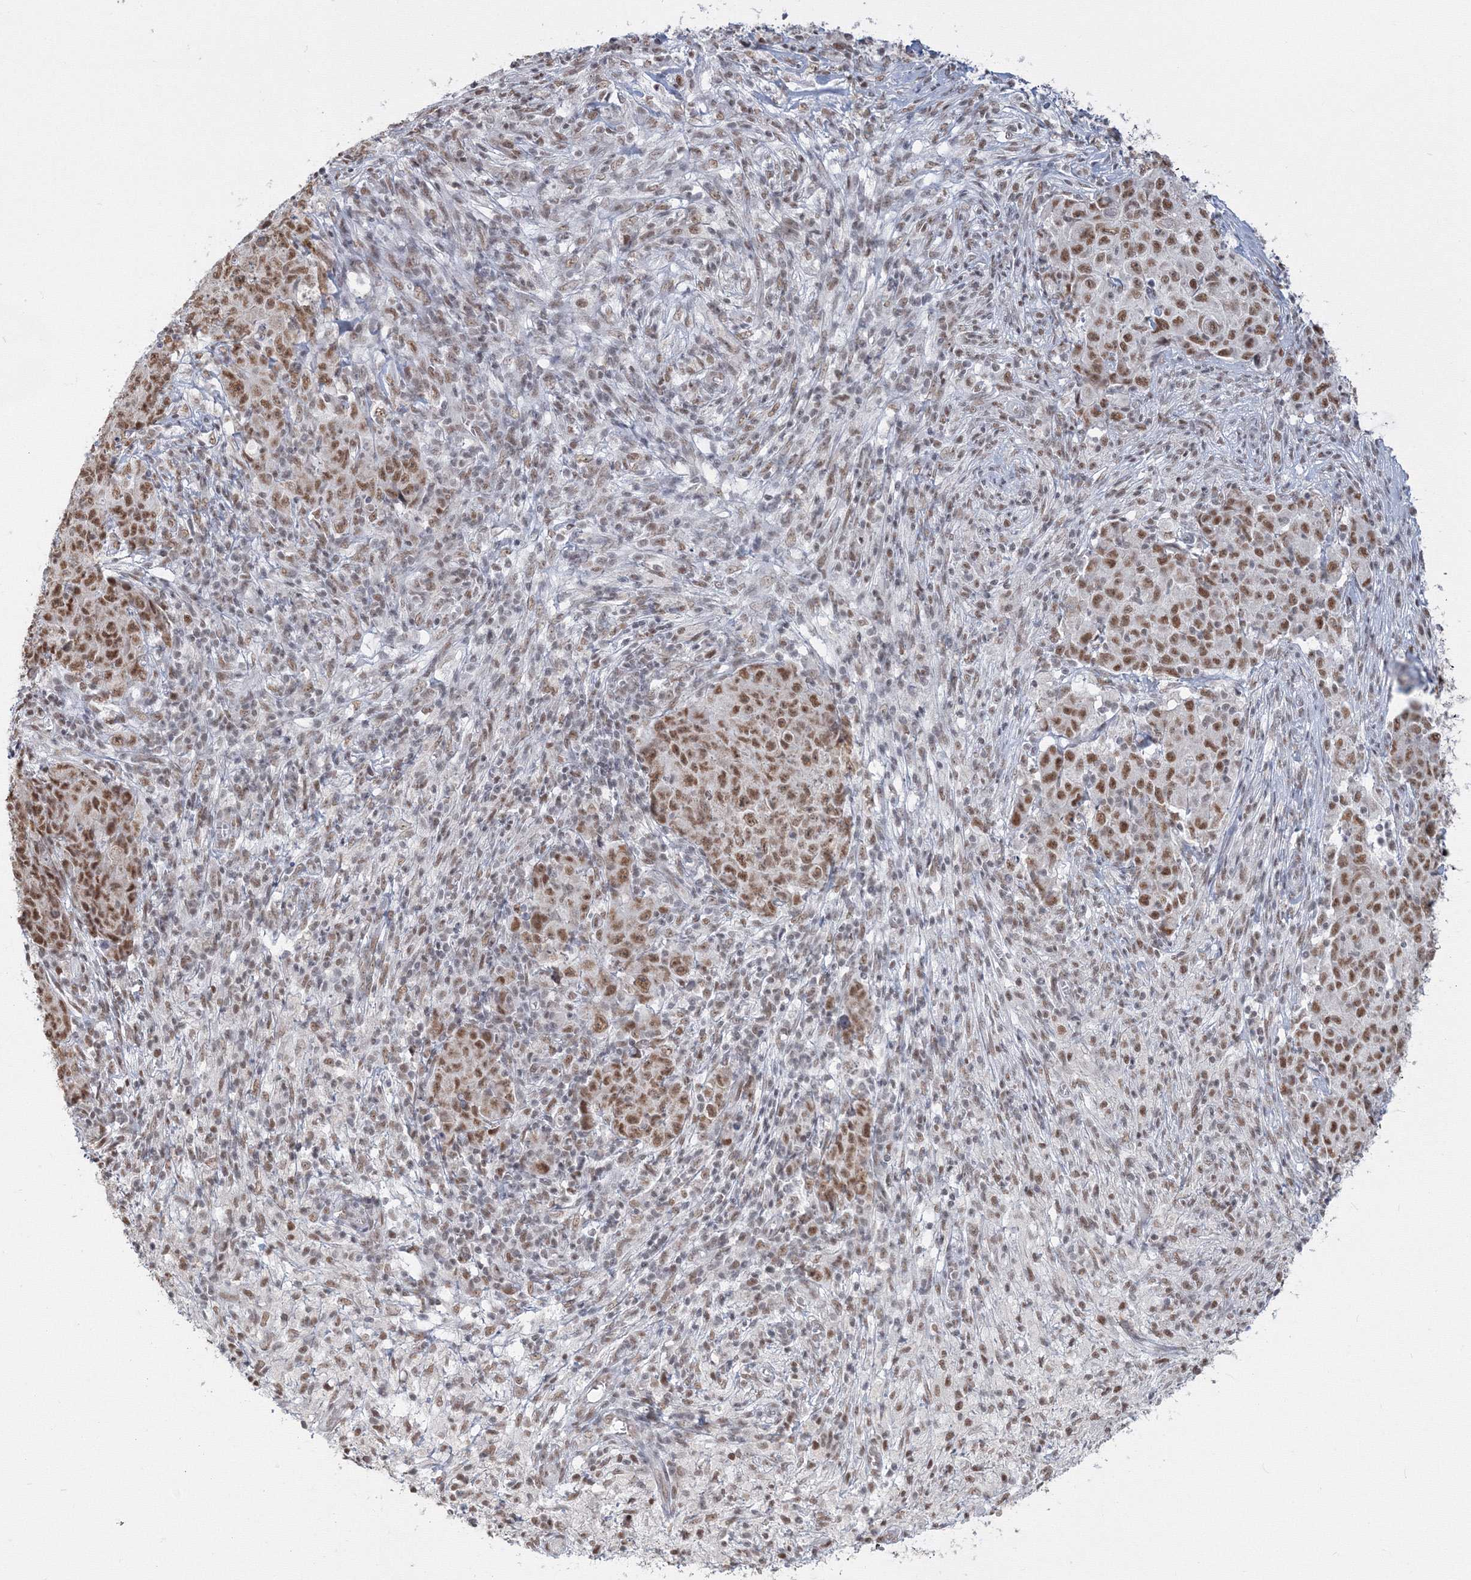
{"staining": {"intensity": "moderate", "quantity": ">75%", "location": "nuclear"}, "tissue": "ovarian cancer", "cell_type": "Tumor cells", "image_type": "cancer", "snomed": [{"axis": "morphology", "description": "Carcinoma, endometroid"}, {"axis": "topography", "description": "Ovary"}], "caption": "Immunohistochemical staining of ovarian cancer demonstrates moderate nuclear protein positivity in about >75% of tumor cells.", "gene": "PPP4R2", "patient": {"sex": "female", "age": 42}}